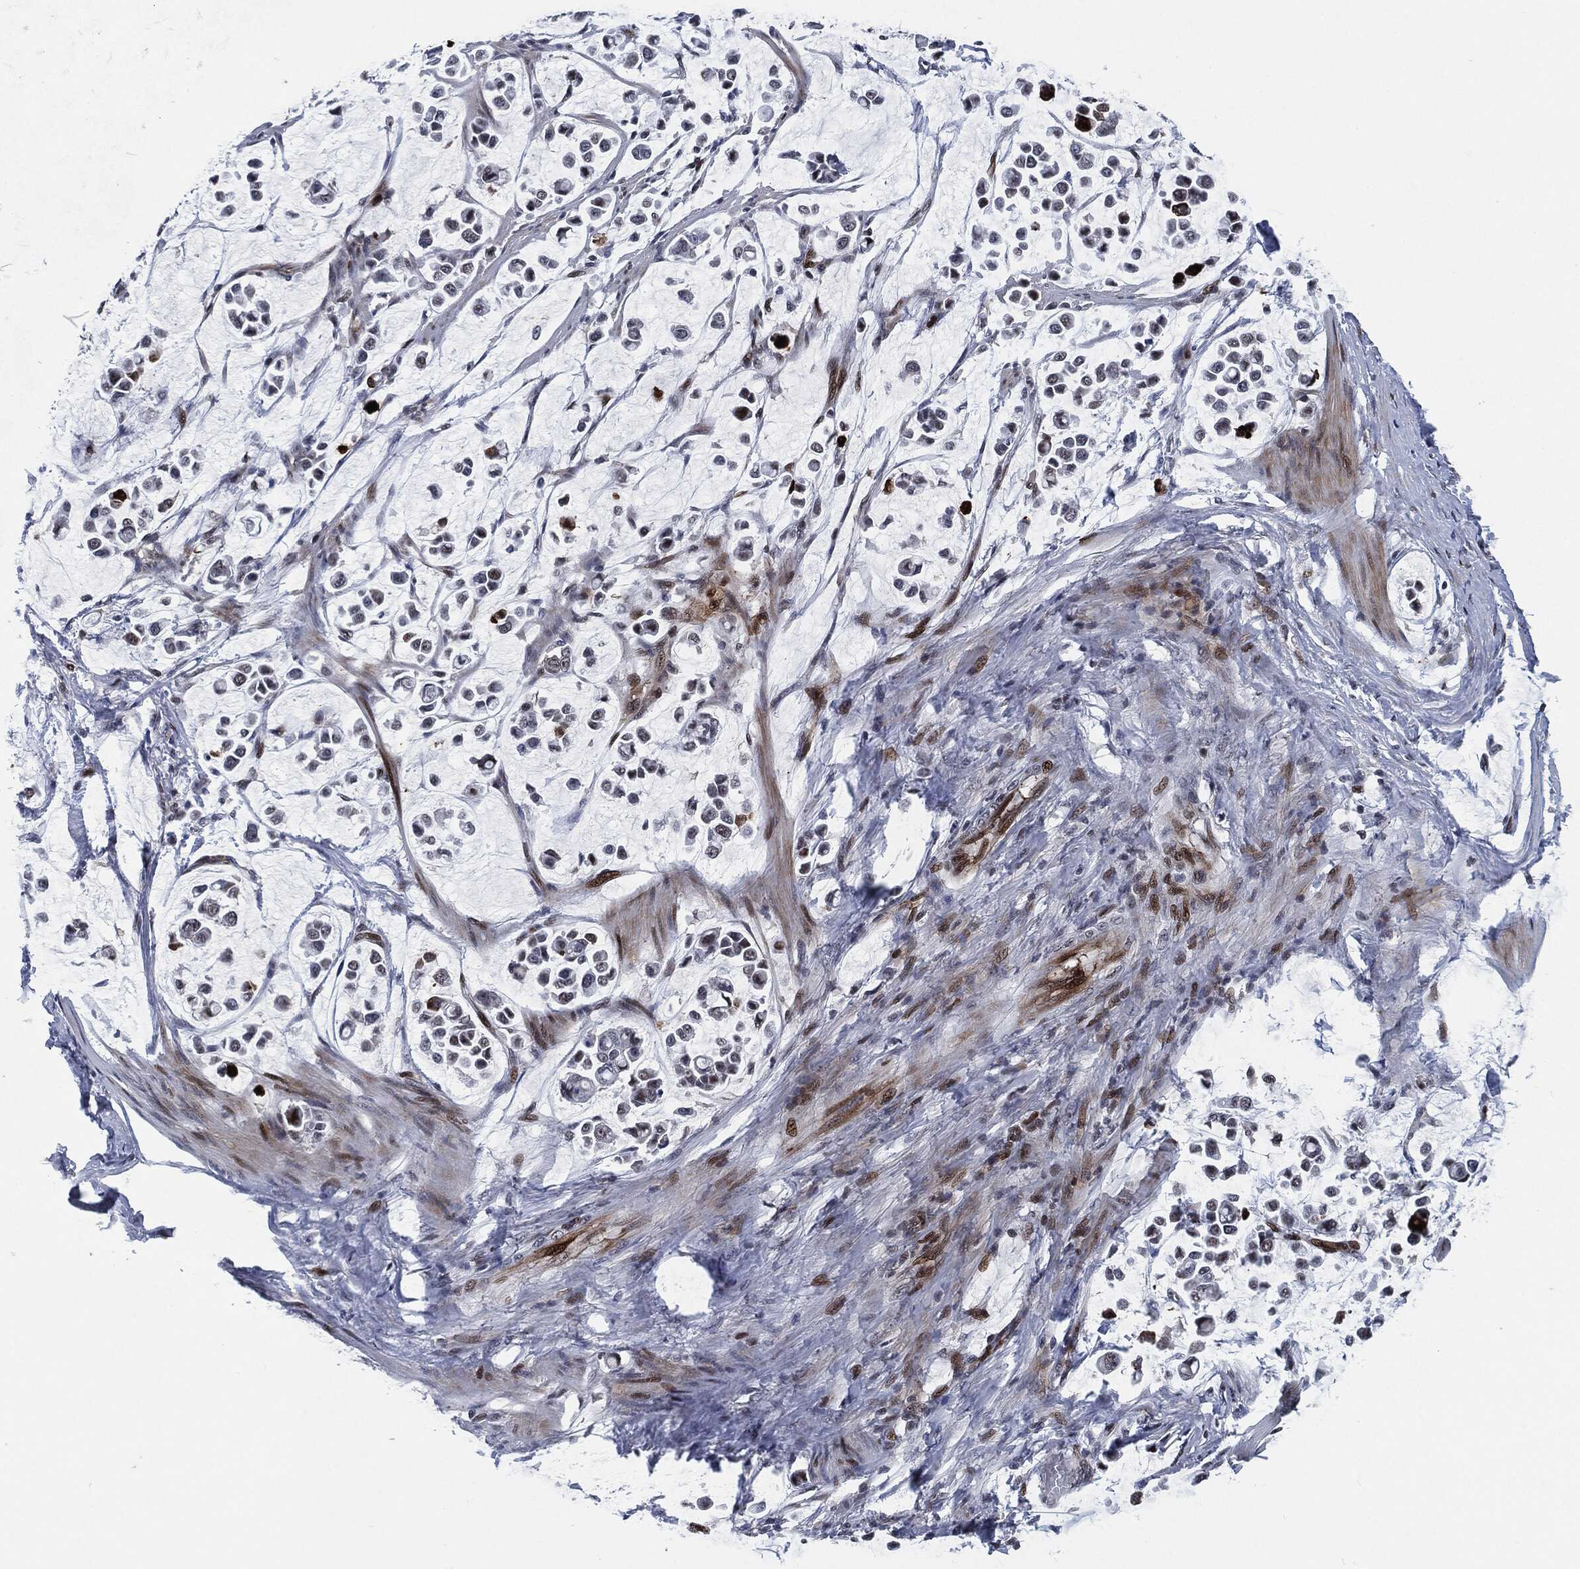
{"staining": {"intensity": "strong", "quantity": "<25%", "location": "nuclear"}, "tissue": "stomach cancer", "cell_type": "Tumor cells", "image_type": "cancer", "snomed": [{"axis": "morphology", "description": "Adenocarcinoma, NOS"}, {"axis": "topography", "description": "Stomach"}], "caption": "Immunohistochemistry of human stomach adenocarcinoma shows medium levels of strong nuclear positivity in approximately <25% of tumor cells. (Brightfield microscopy of DAB IHC at high magnification).", "gene": "AKT2", "patient": {"sex": "male", "age": 82}}